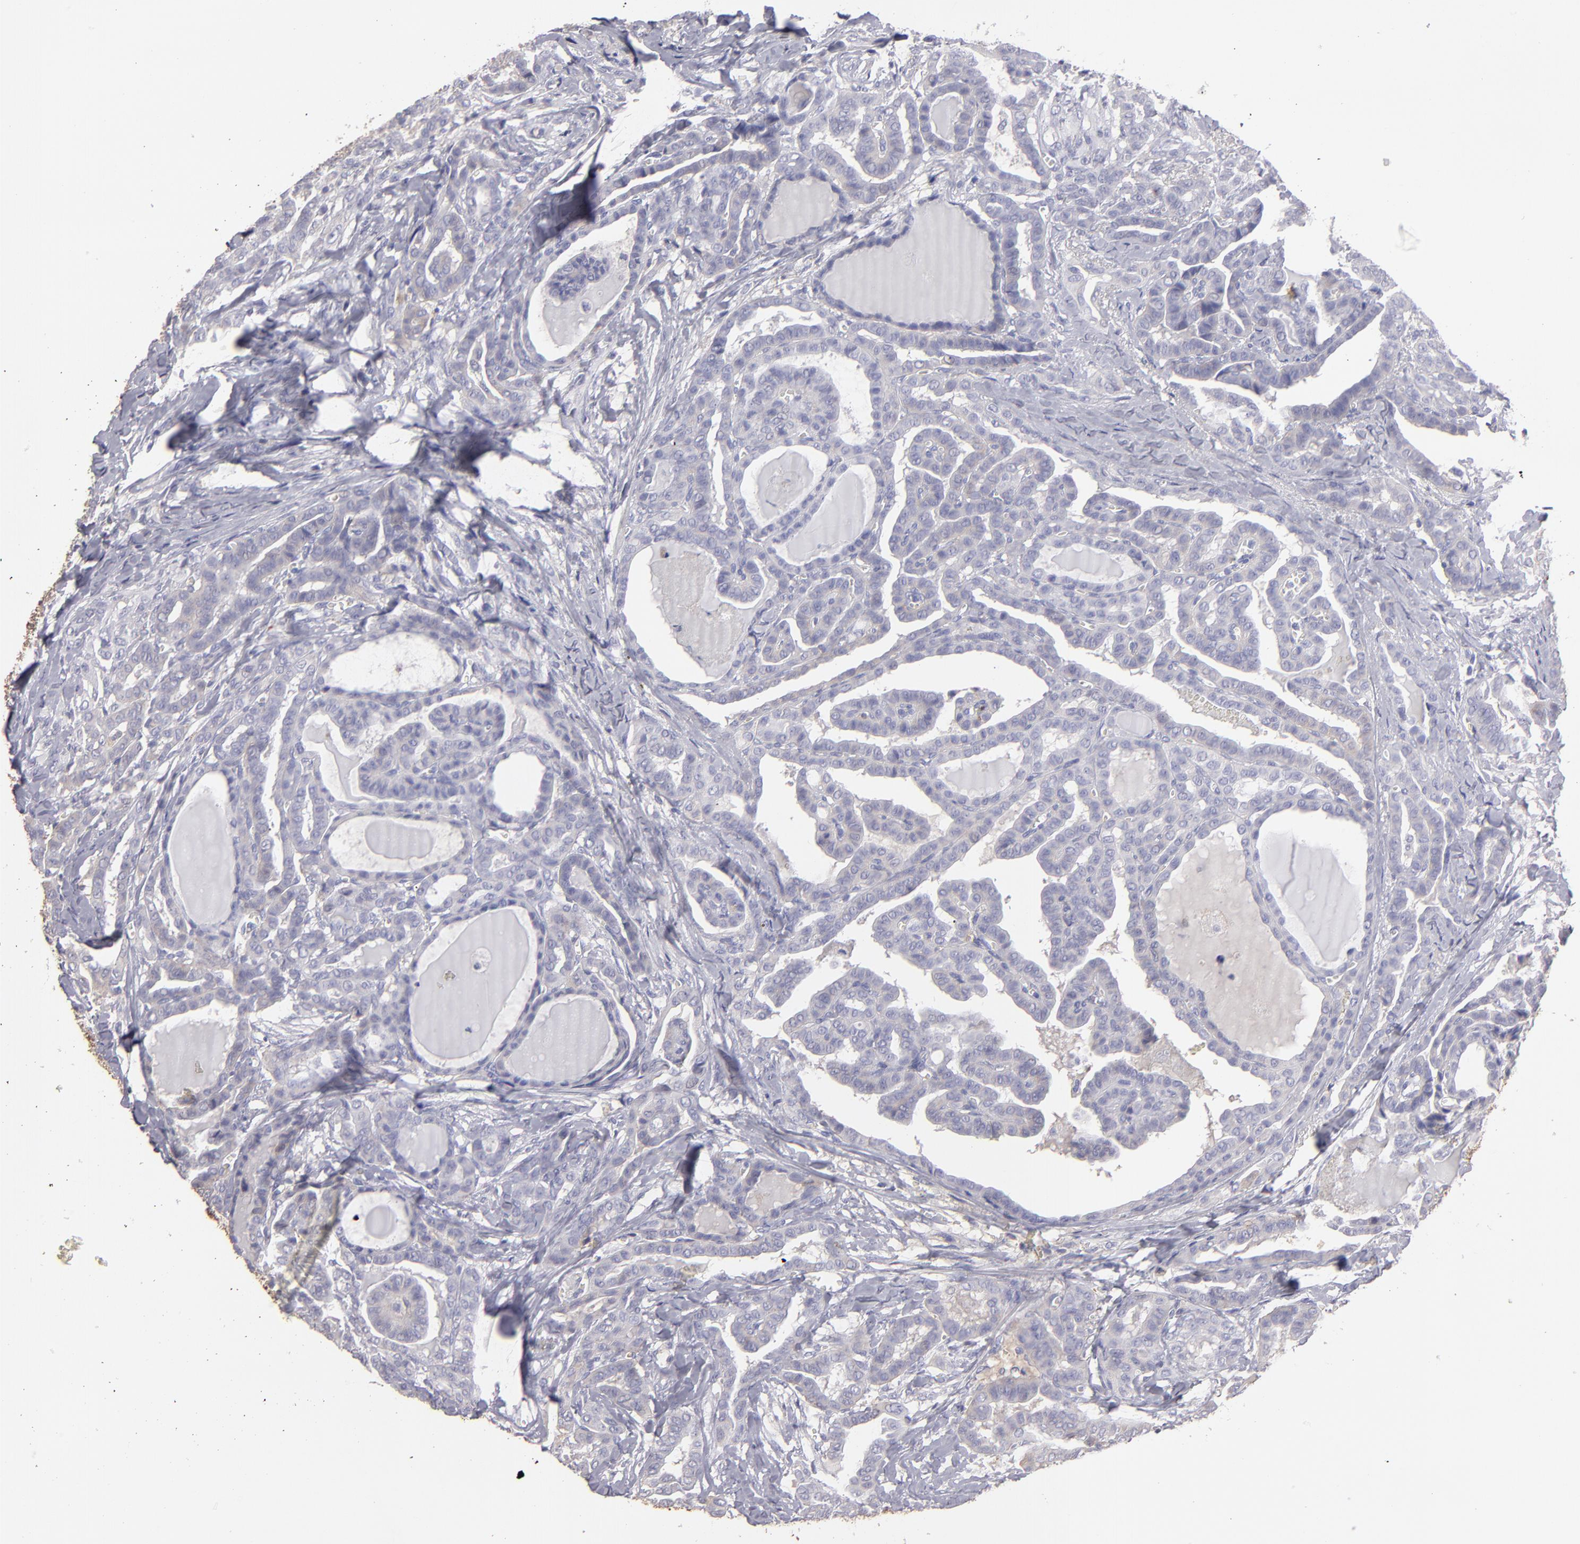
{"staining": {"intensity": "negative", "quantity": "none", "location": "none"}, "tissue": "thyroid cancer", "cell_type": "Tumor cells", "image_type": "cancer", "snomed": [{"axis": "morphology", "description": "Carcinoma, NOS"}, {"axis": "topography", "description": "Thyroid gland"}], "caption": "There is no significant positivity in tumor cells of carcinoma (thyroid).", "gene": "ABCC4", "patient": {"sex": "female", "age": 91}}